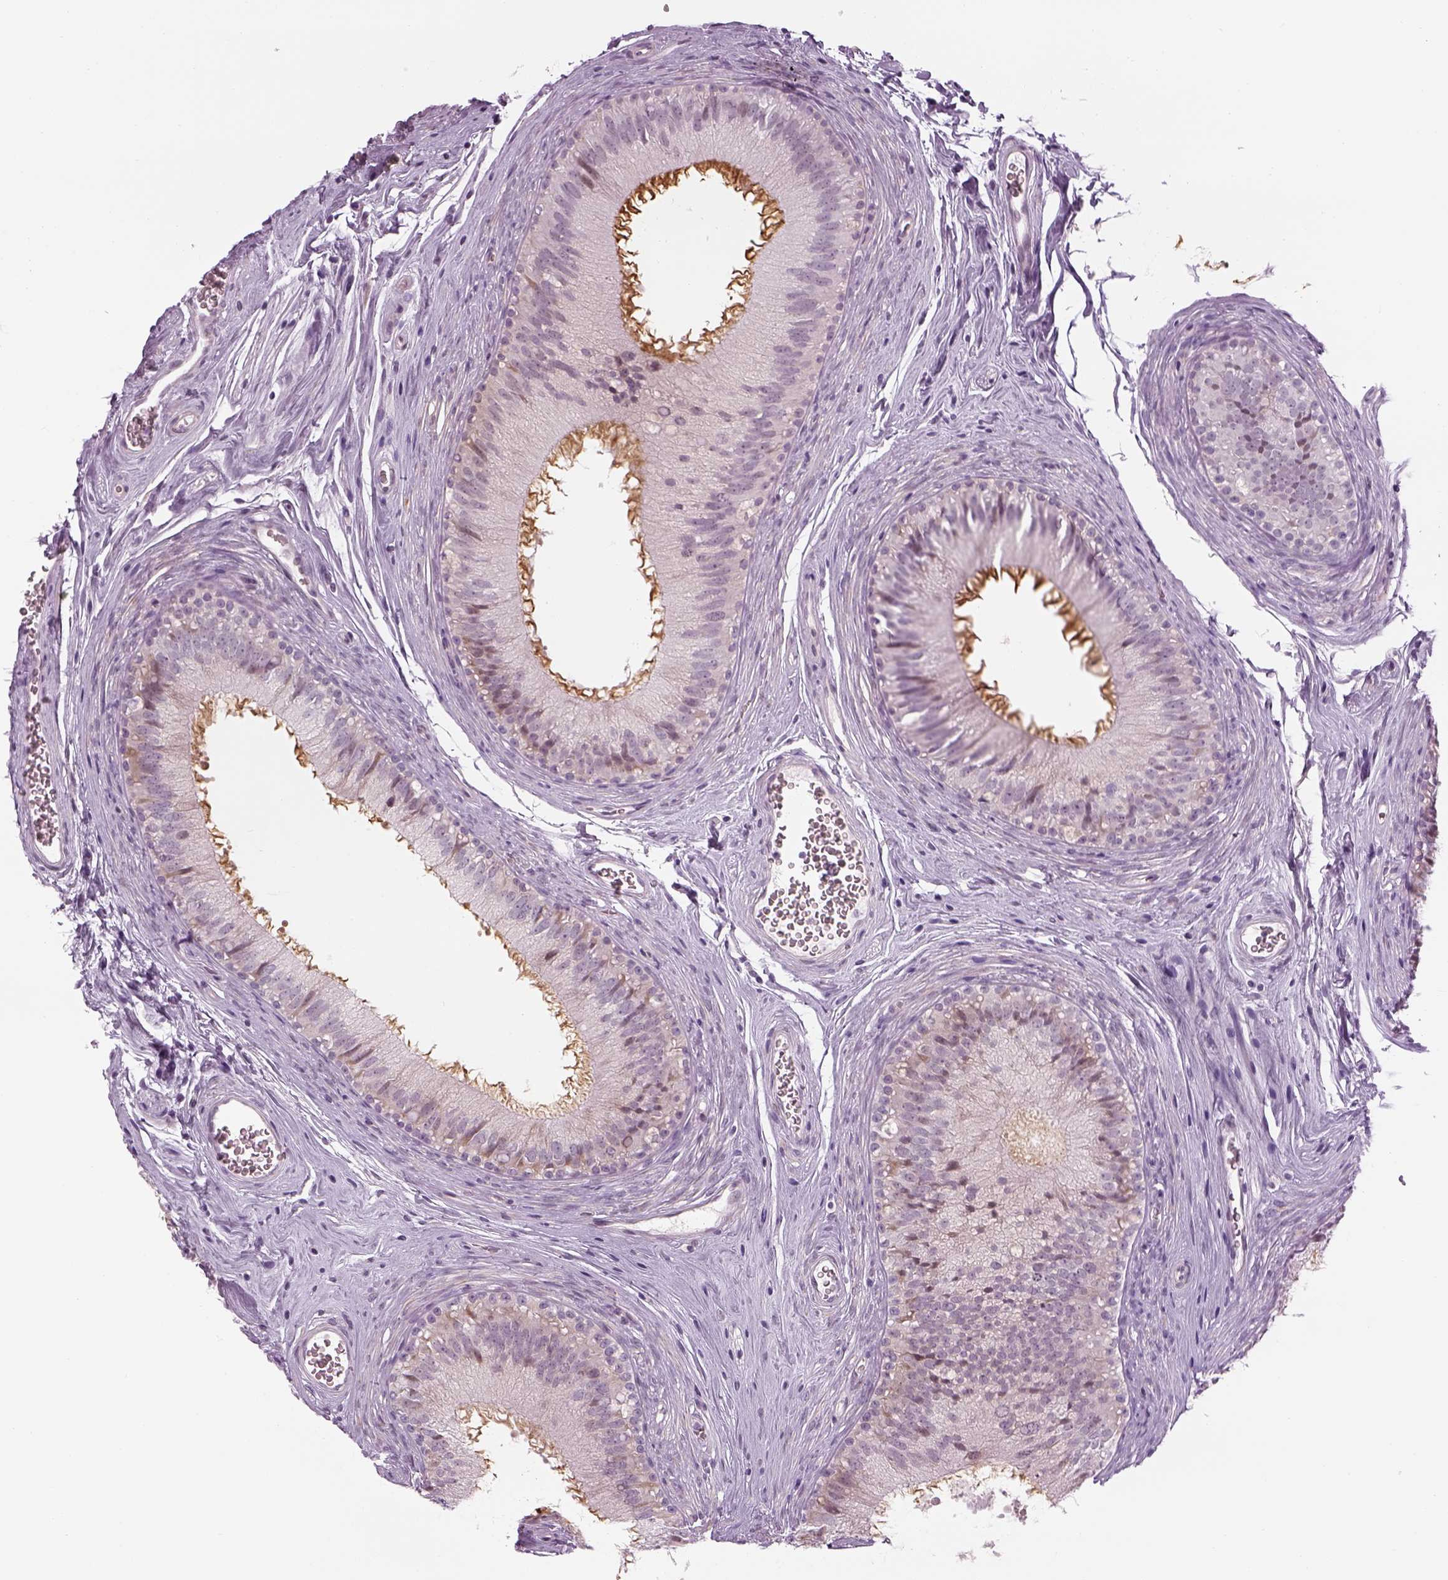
{"staining": {"intensity": "strong", "quantity": "25%-75%", "location": "cytoplasmic/membranous"}, "tissue": "epididymis", "cell_type": "Glandular cells", "image_type": "normal", "snomed": [{"axis": "morphology", "description": "Normal tissue, NOS"}, {"axis": "topography", "description": "Epididymis"}], "caption": "This histopathology image exhibits immunohistochemistry staining of benign human epididymis, with high strong cytoplasmic/membranous positivity in approximately 25%-75% of glandular cells.", "gene": "LRRIQ3", "patient": {"sex": "male", "age": 37}}